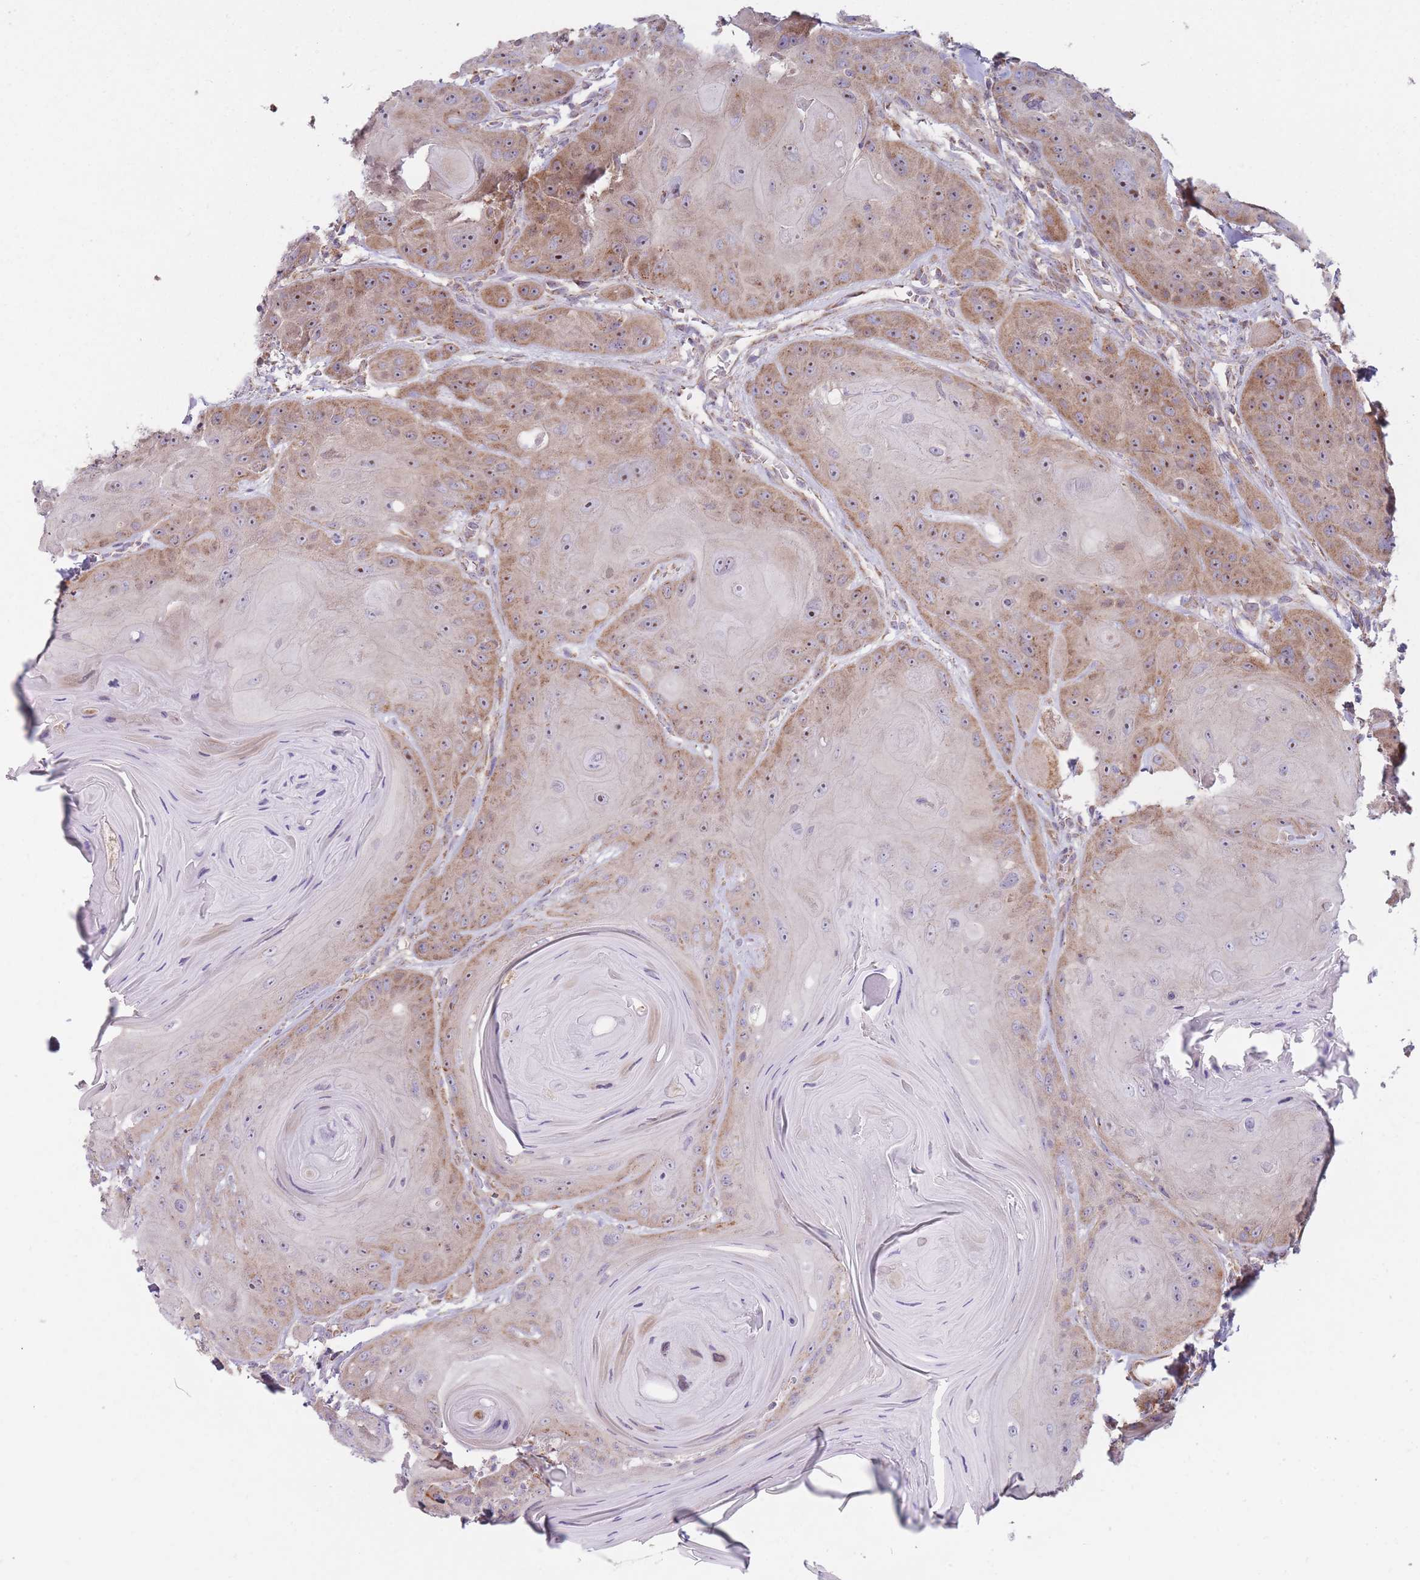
{"staining": {"intensity": "moderate", "quantity": "25%-75%", "location": "cytoplasmic/membranous,nuclear"}, "tissue": "head and neck cancer", "cell_type": "Tumor cells", "image_type": "cancer", "snomed": [{"axis": "morphology", "description": "Squamous cell carcinoma, NOS"}, {"axis": "topography", "description": "Head-Neck"}], "caption": "The histopathology image demonstrates staining of head and neck cancer, revealing moderate cytoplasmic/membranous and nuclear protein positivity (brown color) within tumor cells.", "gene": "NDUFA9", "patient": {"sex": "female", "age": 59}}